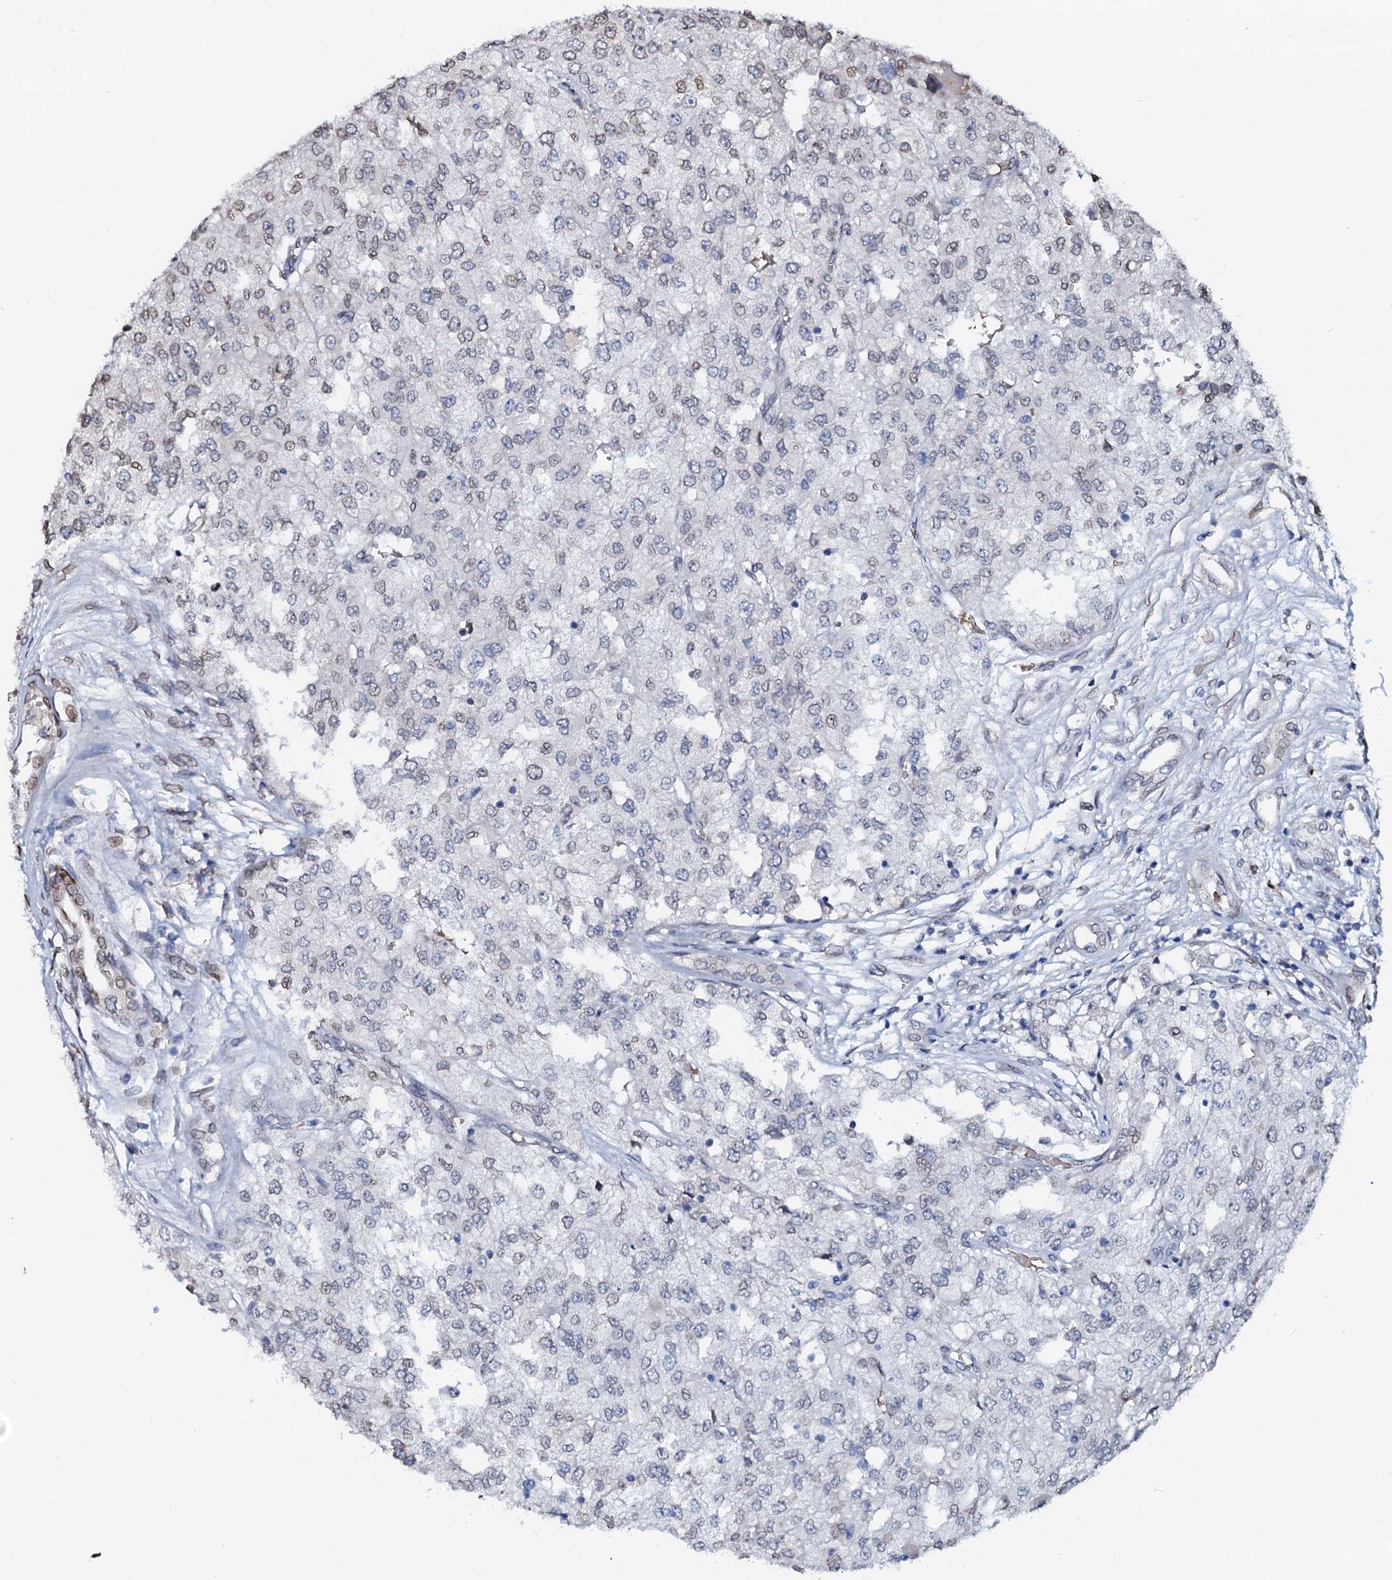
{"staining": {"intensity": "weak", "quantity": "<25%", "location": "cytoplasmic/membranous,nuclear"}, "tissue": "renal cancer", "cell_type": "Tumor cells", "image_type": "cancer", "snomed": [{"axis": "morphology", "description": "Adenocarcinoma, NOS"}, {"axis": "topography", "description": "Kidney"}], "caption": "Human renal cancer (adenocarcinoma) stained for a protein using immunohistochemistry (IHC) displays no positivity in tumor cells.", "gene": "NRP2", "patient": {"sex": "female", "age": 54}}